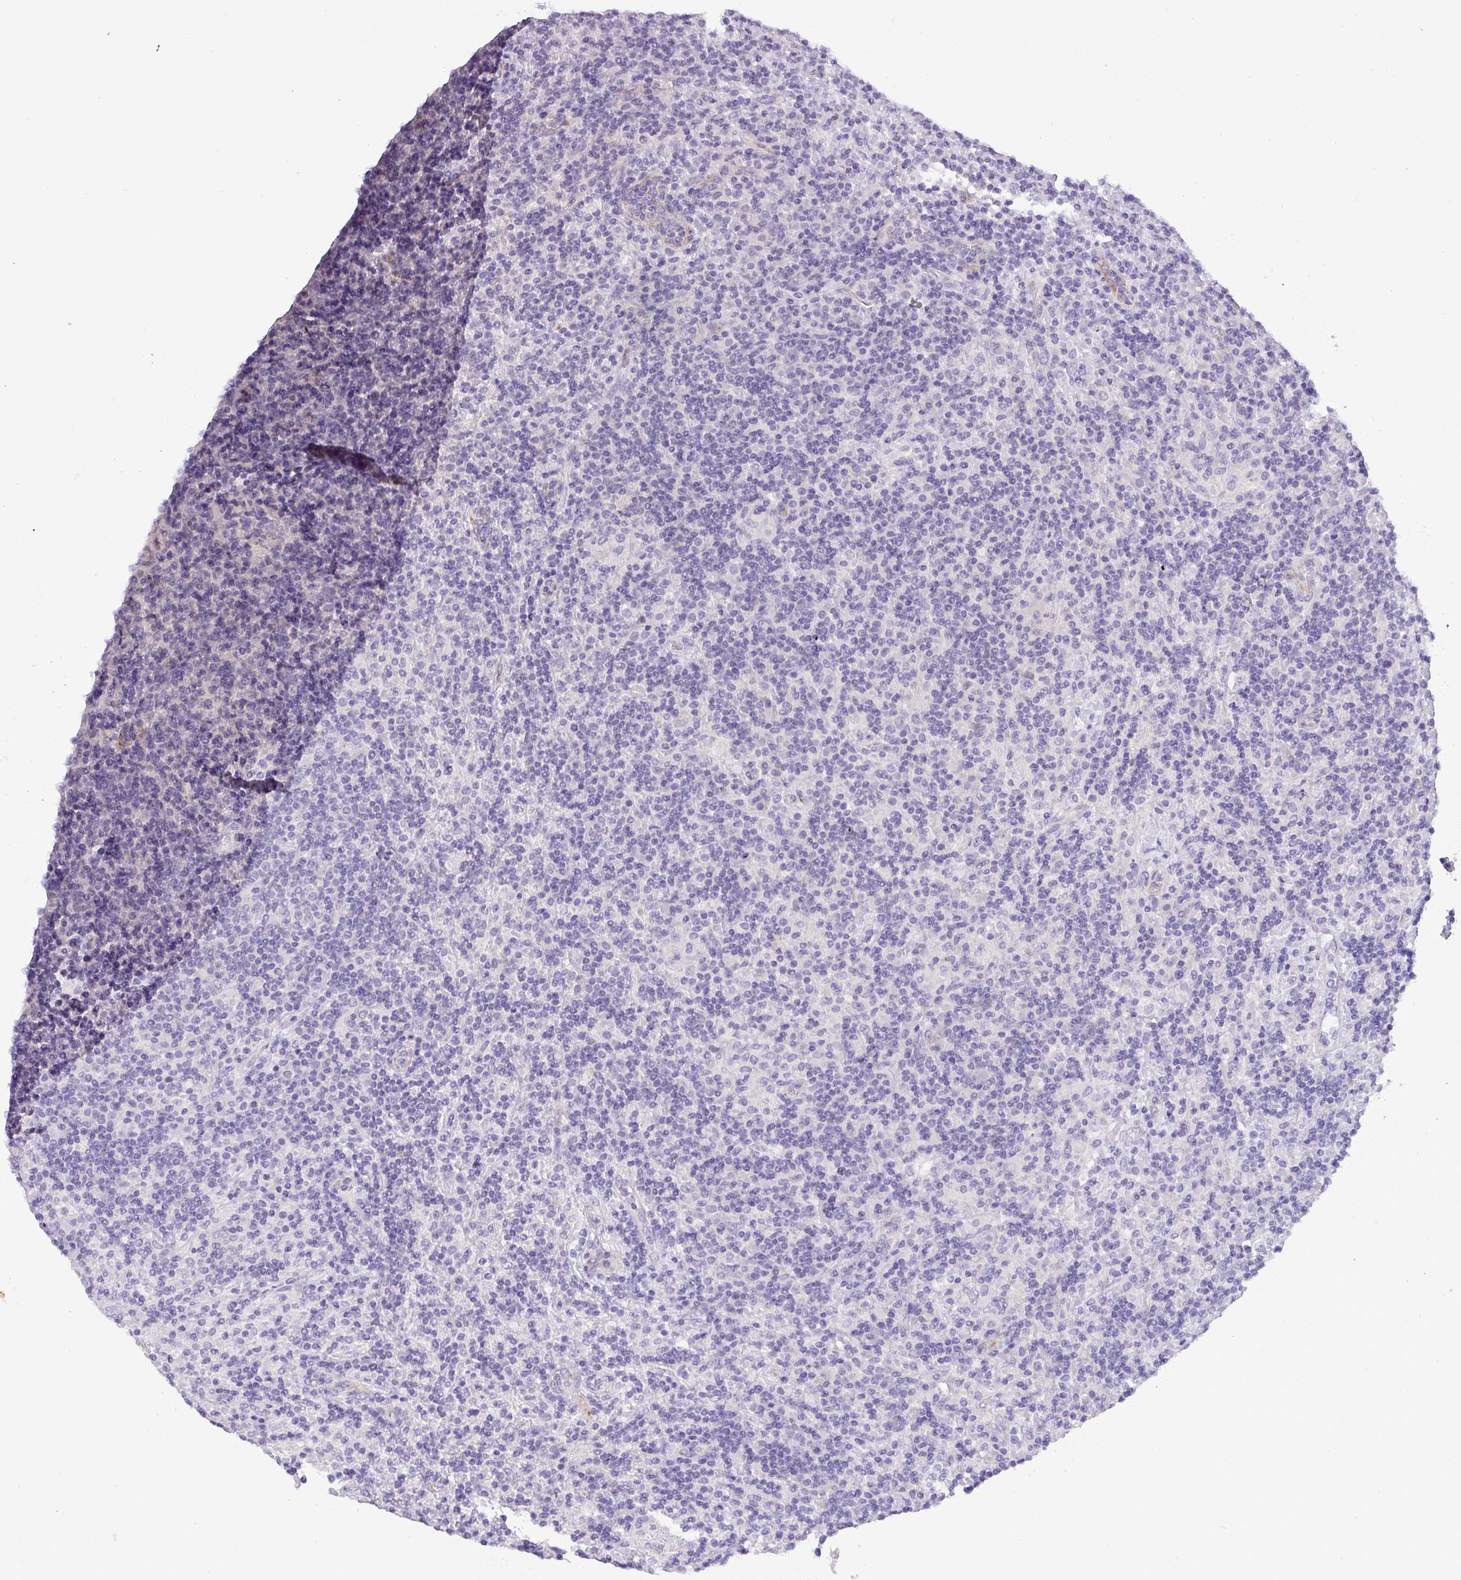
{"staining": {"intensity": "negative", "quantity": "none", "location": "none"}, "tissue": "lymphoma", "cell_type": "Tumor cells", "image_type": "cancer", "snomed": [{"axis": "morphology", "description": "Hodgkin's disease, NOS"}, {"axis": "topography", "description": "Lymph node"}], "caption": "Hodgkin's disease was stained to show a protein in brown. There is no significant positivity in tumor cells.", "gene": "ENSG00000273748", "patient": {"sex": "male", "age": 70}}